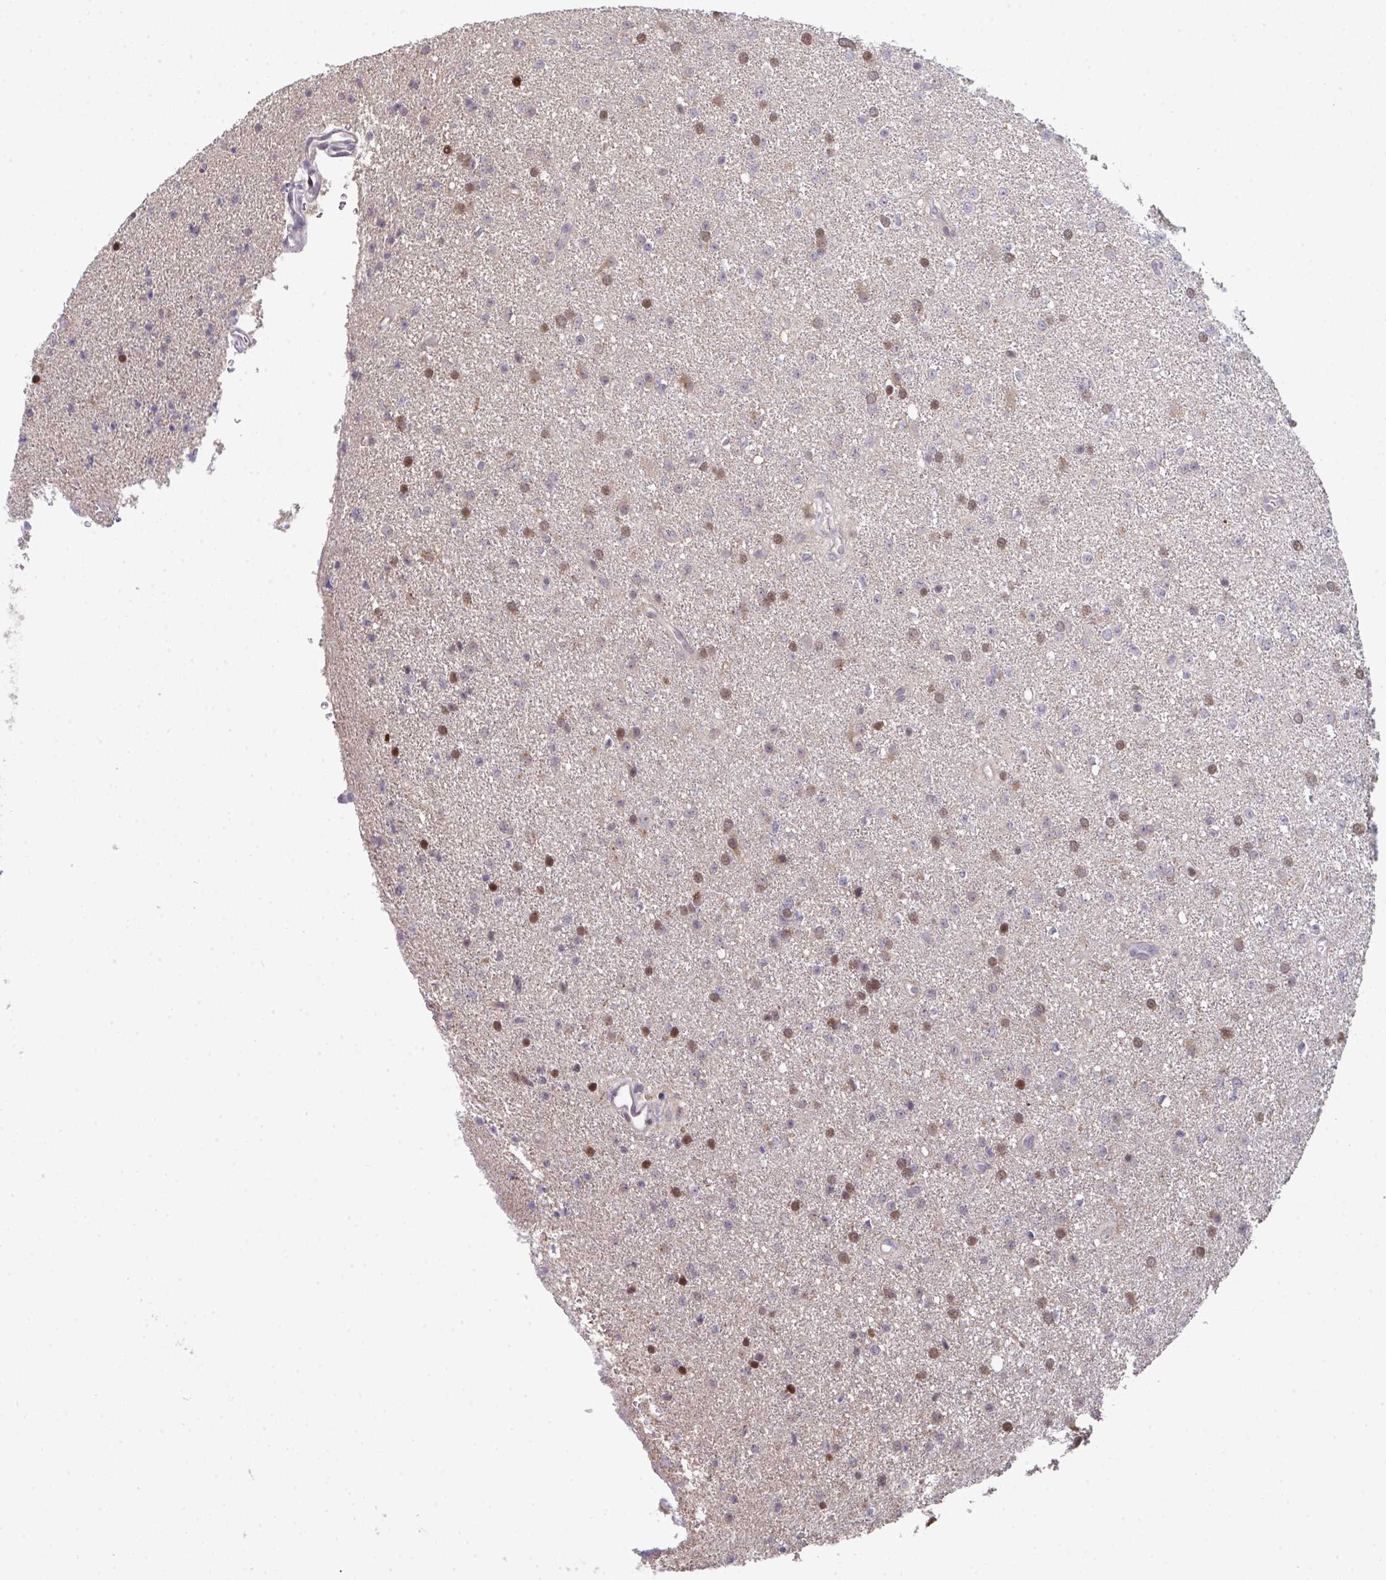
{"staining": {"intensity": "moderate", "quantity": "25%-75%", "location": "nuclear"}, "tissue": "glioma", "cell_type": "Tumor cells", "image_type": "cancer", "snomed": [{"axis": "morphology", "description": "Glioma, malignant, Low grade"}, {"axis": "topography", "description": "Brain"}], "caption": "Immunohistochemical staining of human low-grade glioma (malignant) displays medium levels of moderate nuclear expression in approximately 25%-75% of tumor cells.", "gene": "ACD", "patient": {"sex": "female", "age": 34}}